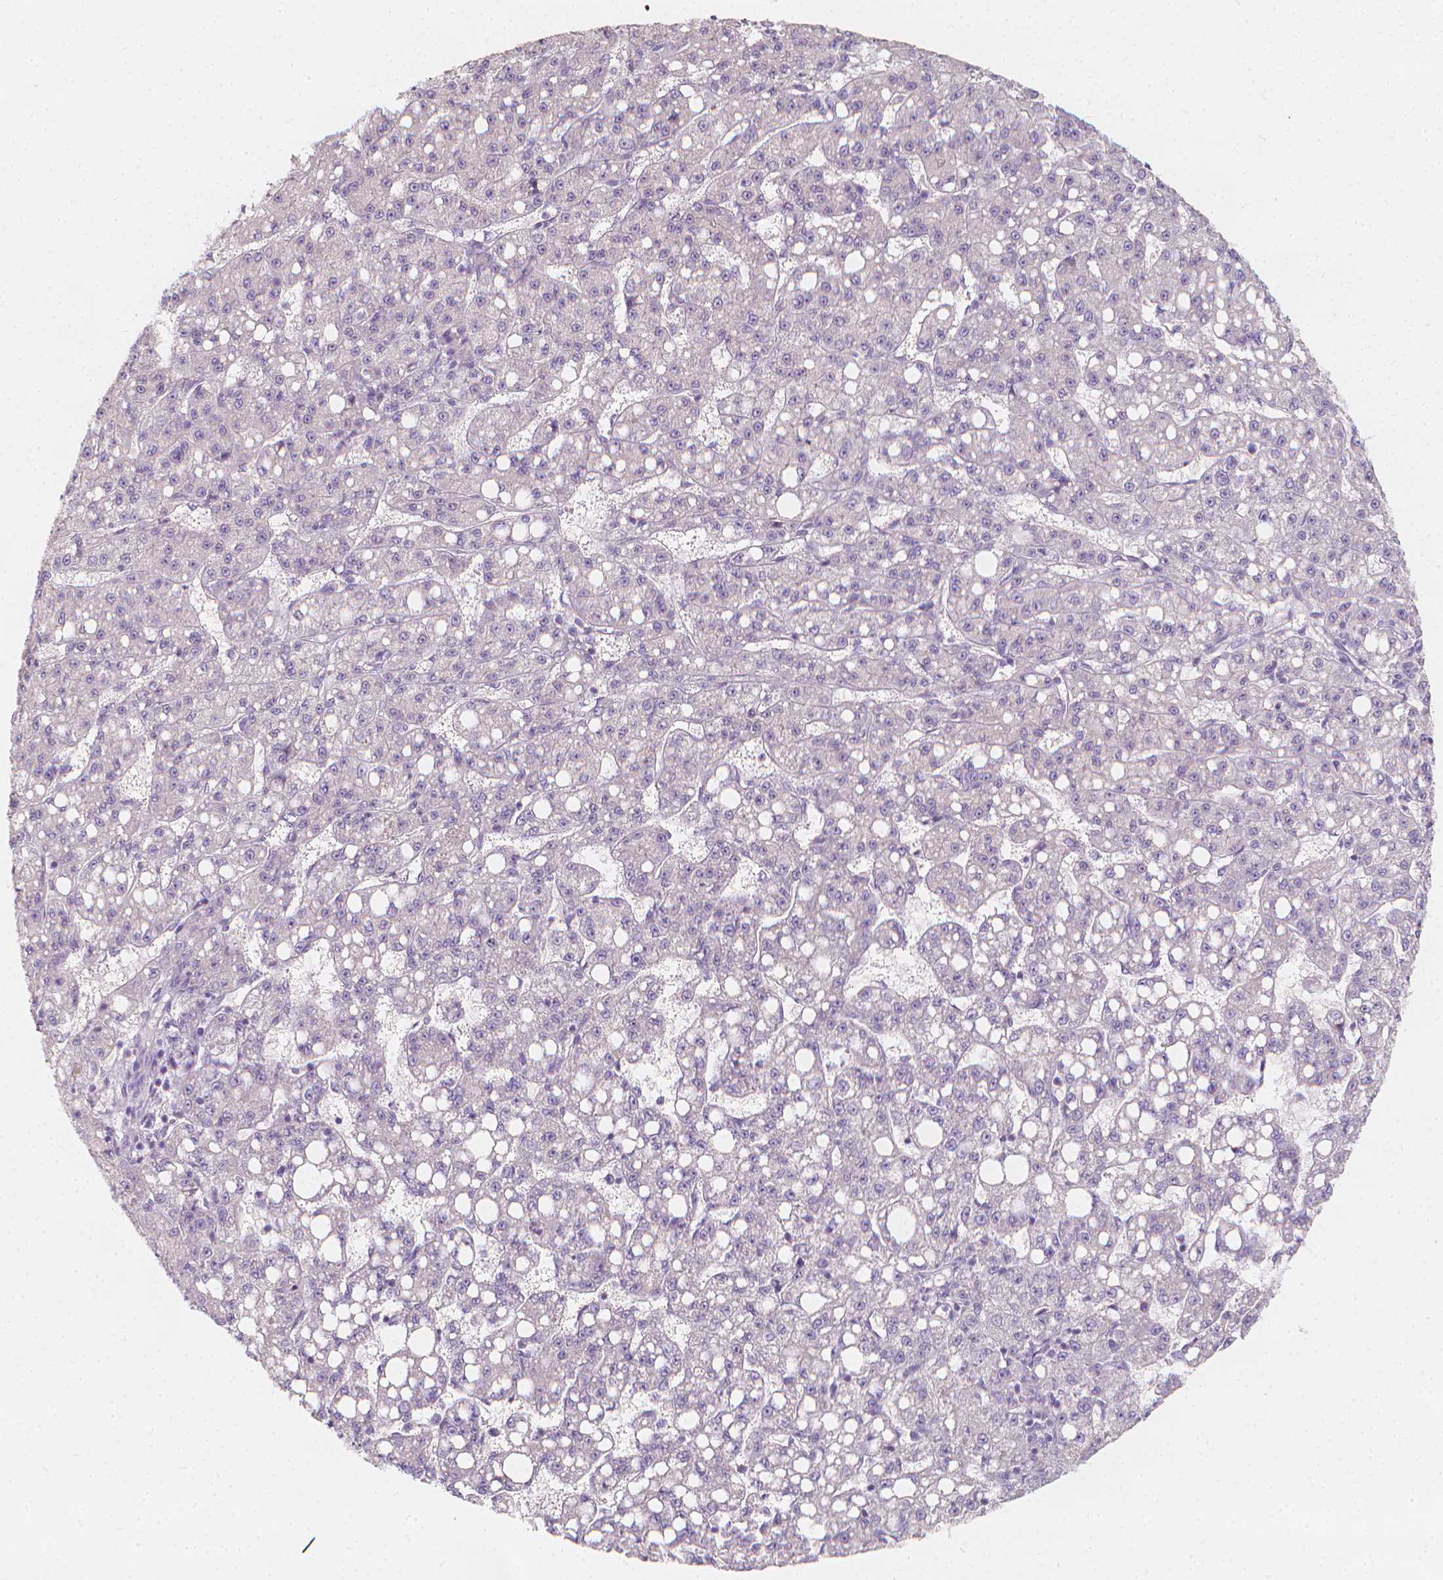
{"staining": {"intensity": "negative", "quantity": "none", "location": "none"}, "tissue": "liver cancer", "cell_type": "Tumor cells", "image_type": "cancer", "snomed": [{"axis": "morphology", "description": "Carcinoma, Hepatocellular, NOS"}, {"axis": "topography", "description": "Liver"}], "caption": "High power microscopy photomicrograph of an immunohistochemistry (IHC) photomicrograph of liver hepatocellular carcinoma, revealing no significant positivity in tumor cells. (DAB IHC with hematoxylin counter stain).", "gene": "RBFOX1", "patient": {"sex": "female", "age": 65}}